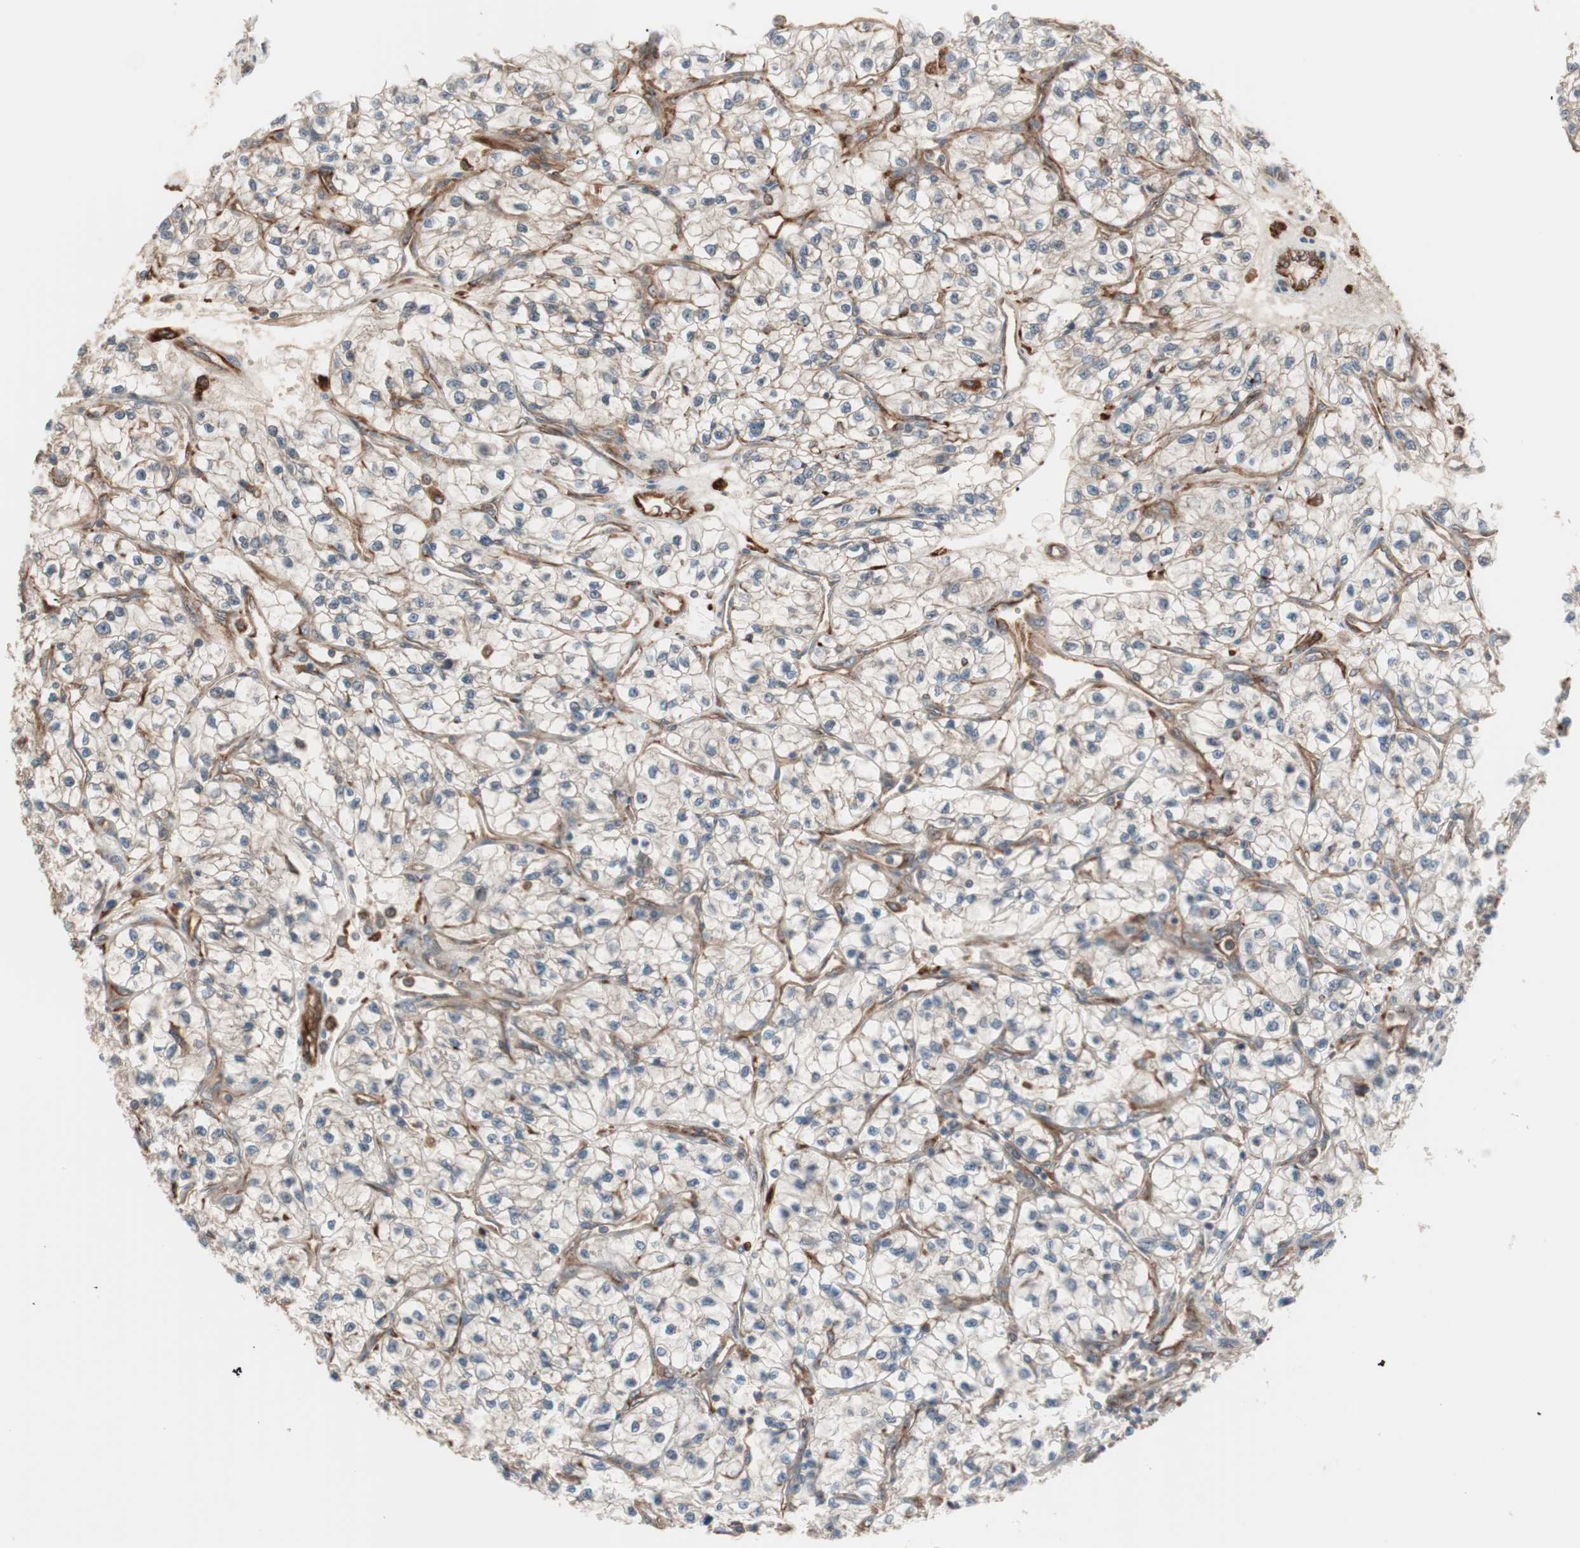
{"staining": {"intensity": "weak", "quantity": "25%-75%", "location": "cytoplasmic/membranous"}, "tissue": "renal cancer", "cell_type": "Tumor cells", "image_type": "cancer", "snomed": [{"axis": "morphology", "description": "Adenocarcinoma, NOS"}, {"axis": "topography", "description": "Kidney"}], "caption": "Renal adenocarcinoma stained with immunohistochemistry (IHC) exhibits weak cytoplasmic/membranous expression in about 25%-75% of tumor cells.", "gene": "STAB1", "patient": {"sex": "female", "age": 57}}